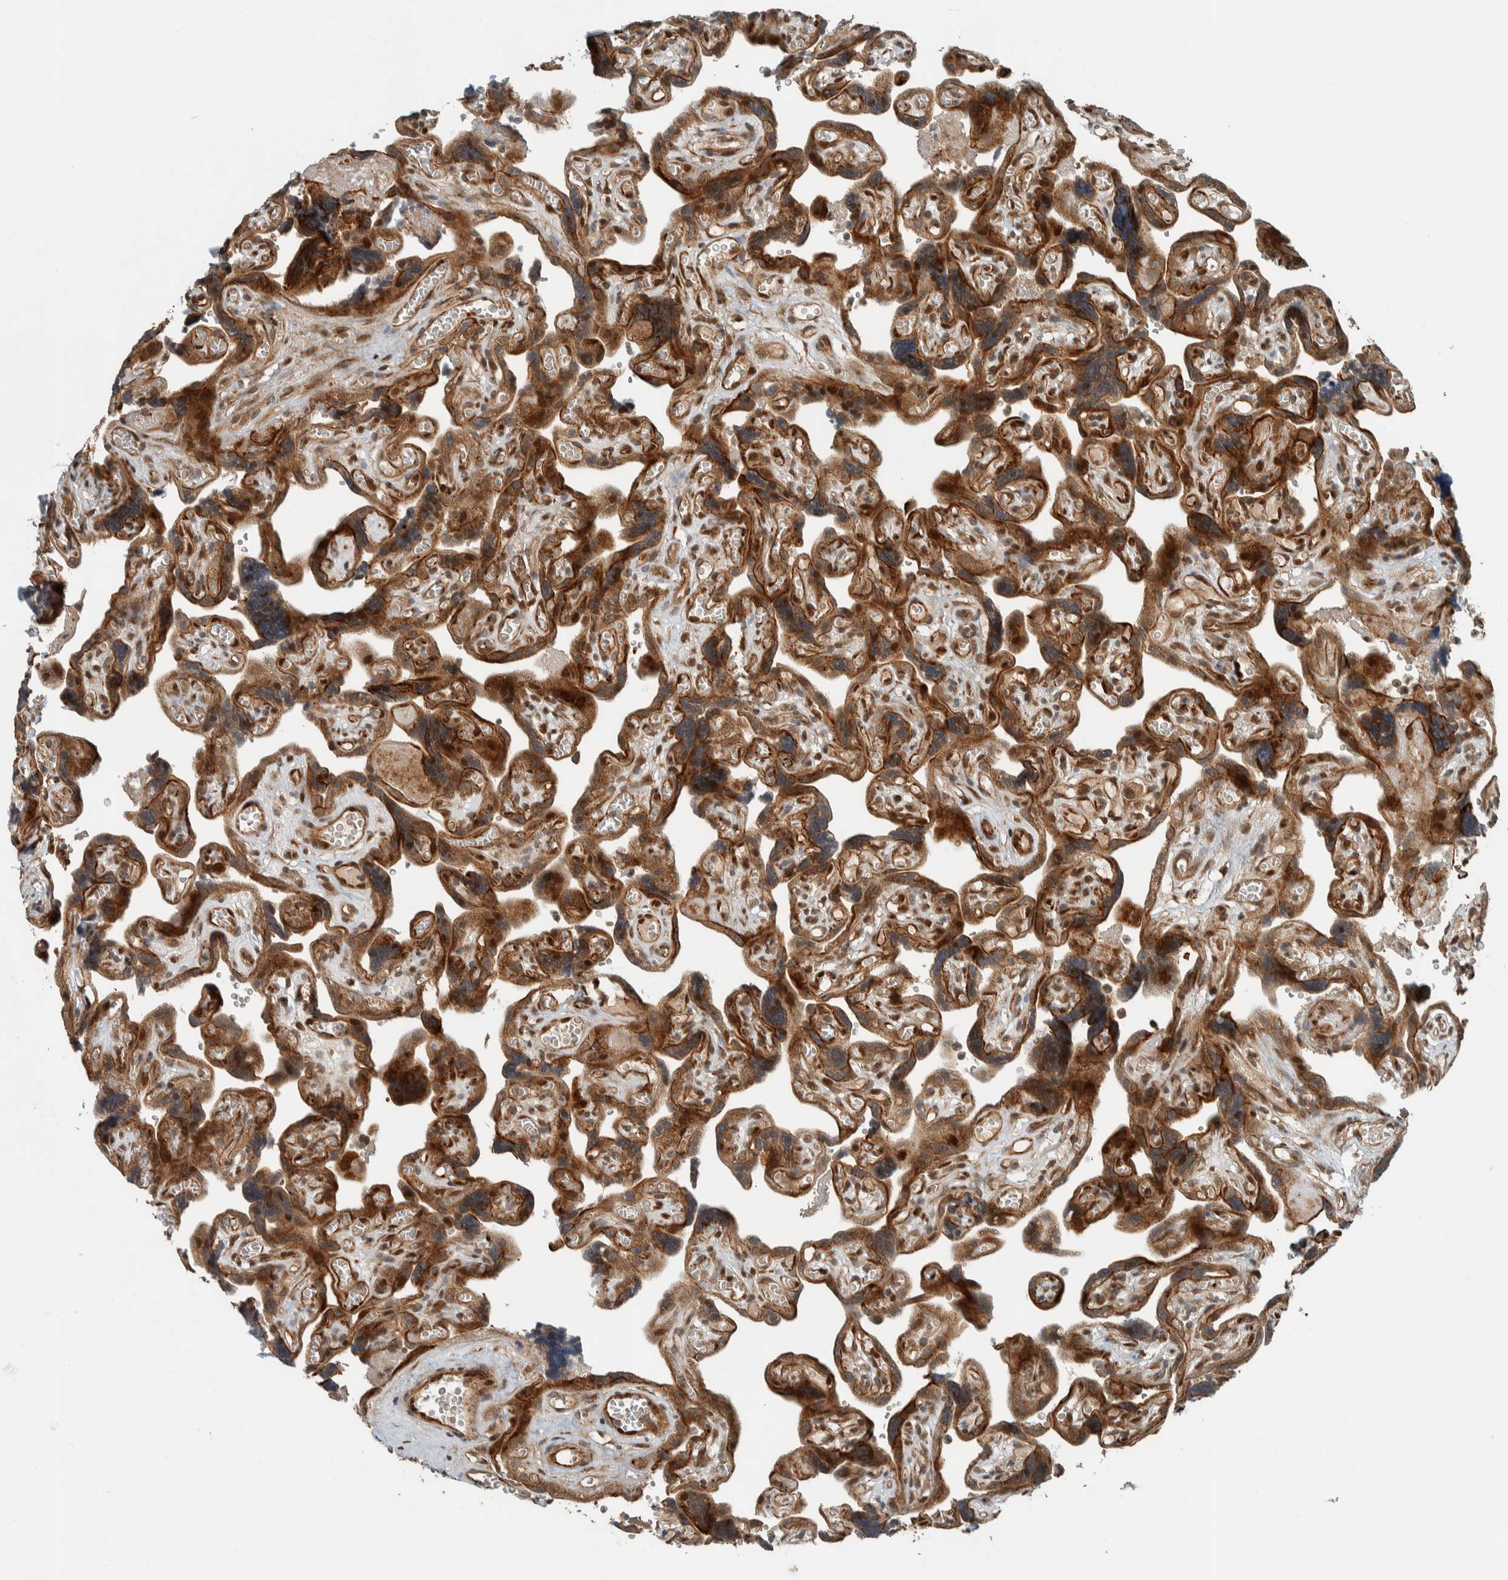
{"staining": {"intensity": "strong", "quantity": ">75%", "location": "cytoplasmic/membranous"}, "tissue": "placenta", "cell_type": "Decidual cells", "image_type": "normal", "snomed": [{"axis": "morphology", "description": "Normal tissue, NOS"}, {"axis": "topography", "description": "Placenta"}], "caption": "Normal placenta was stained to show a protein in brown. There is high levels of strong cytoplasmic/membranous expression in approximately >75% of decidual cells. (DAB = brown stain, brightfield microscopy at high magnification).", "gene": "STXBP4", "patient": {"sex": "female", "age": 30}}